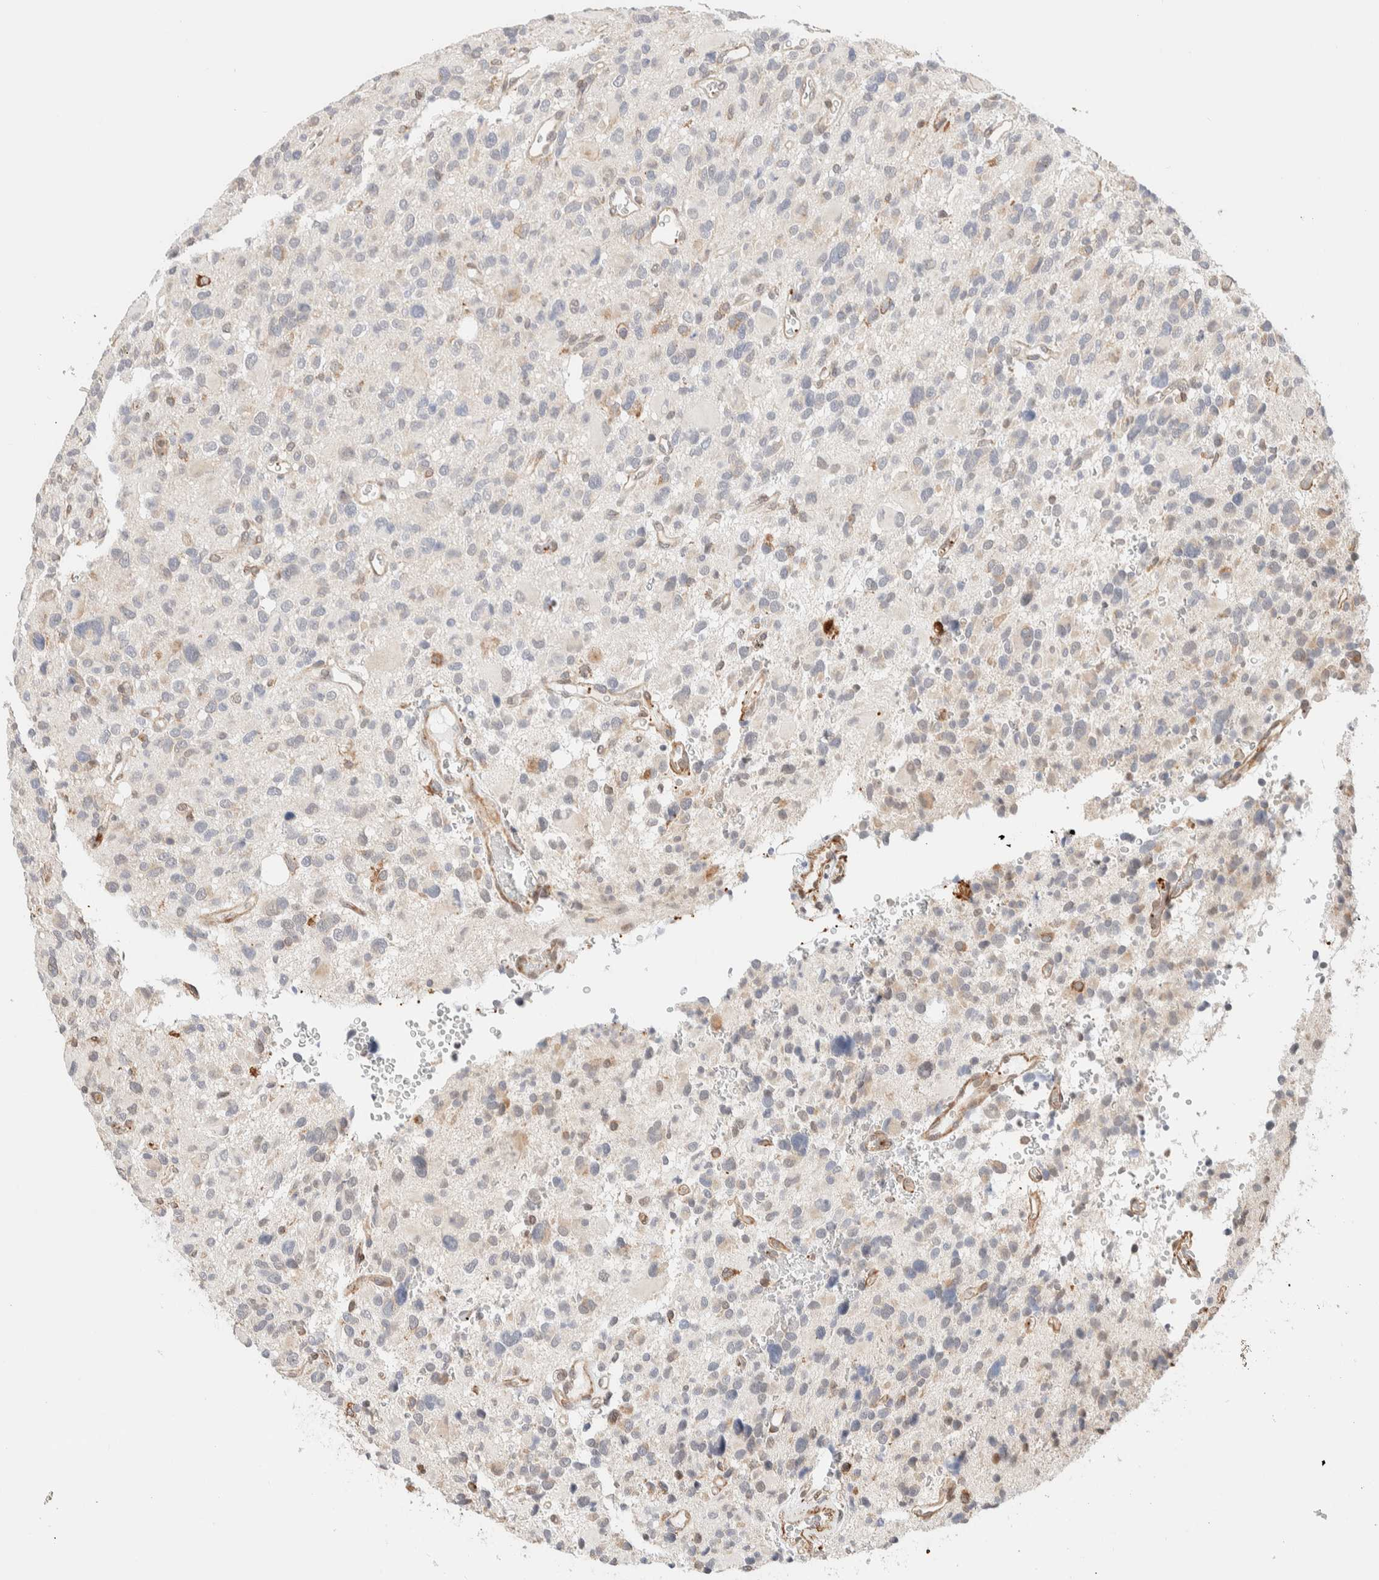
{"staining": {"intensity": "negative", "quantity": "none", "location": "none"}, "tissue": "glioma", "cell_type": "Tumor cells", "image_type": "cancer", "snomed": [{"axis": "morphology", "description": "Glioma, malignant, High grade"}, {"axis": "topography", "description": "Brain"}], "caption": "Glioma was stained to show a protein in brown. There is no significant expression in tumor cells.", "gene": "INTS1", "patient": {"sex": "male", "age": 48}}